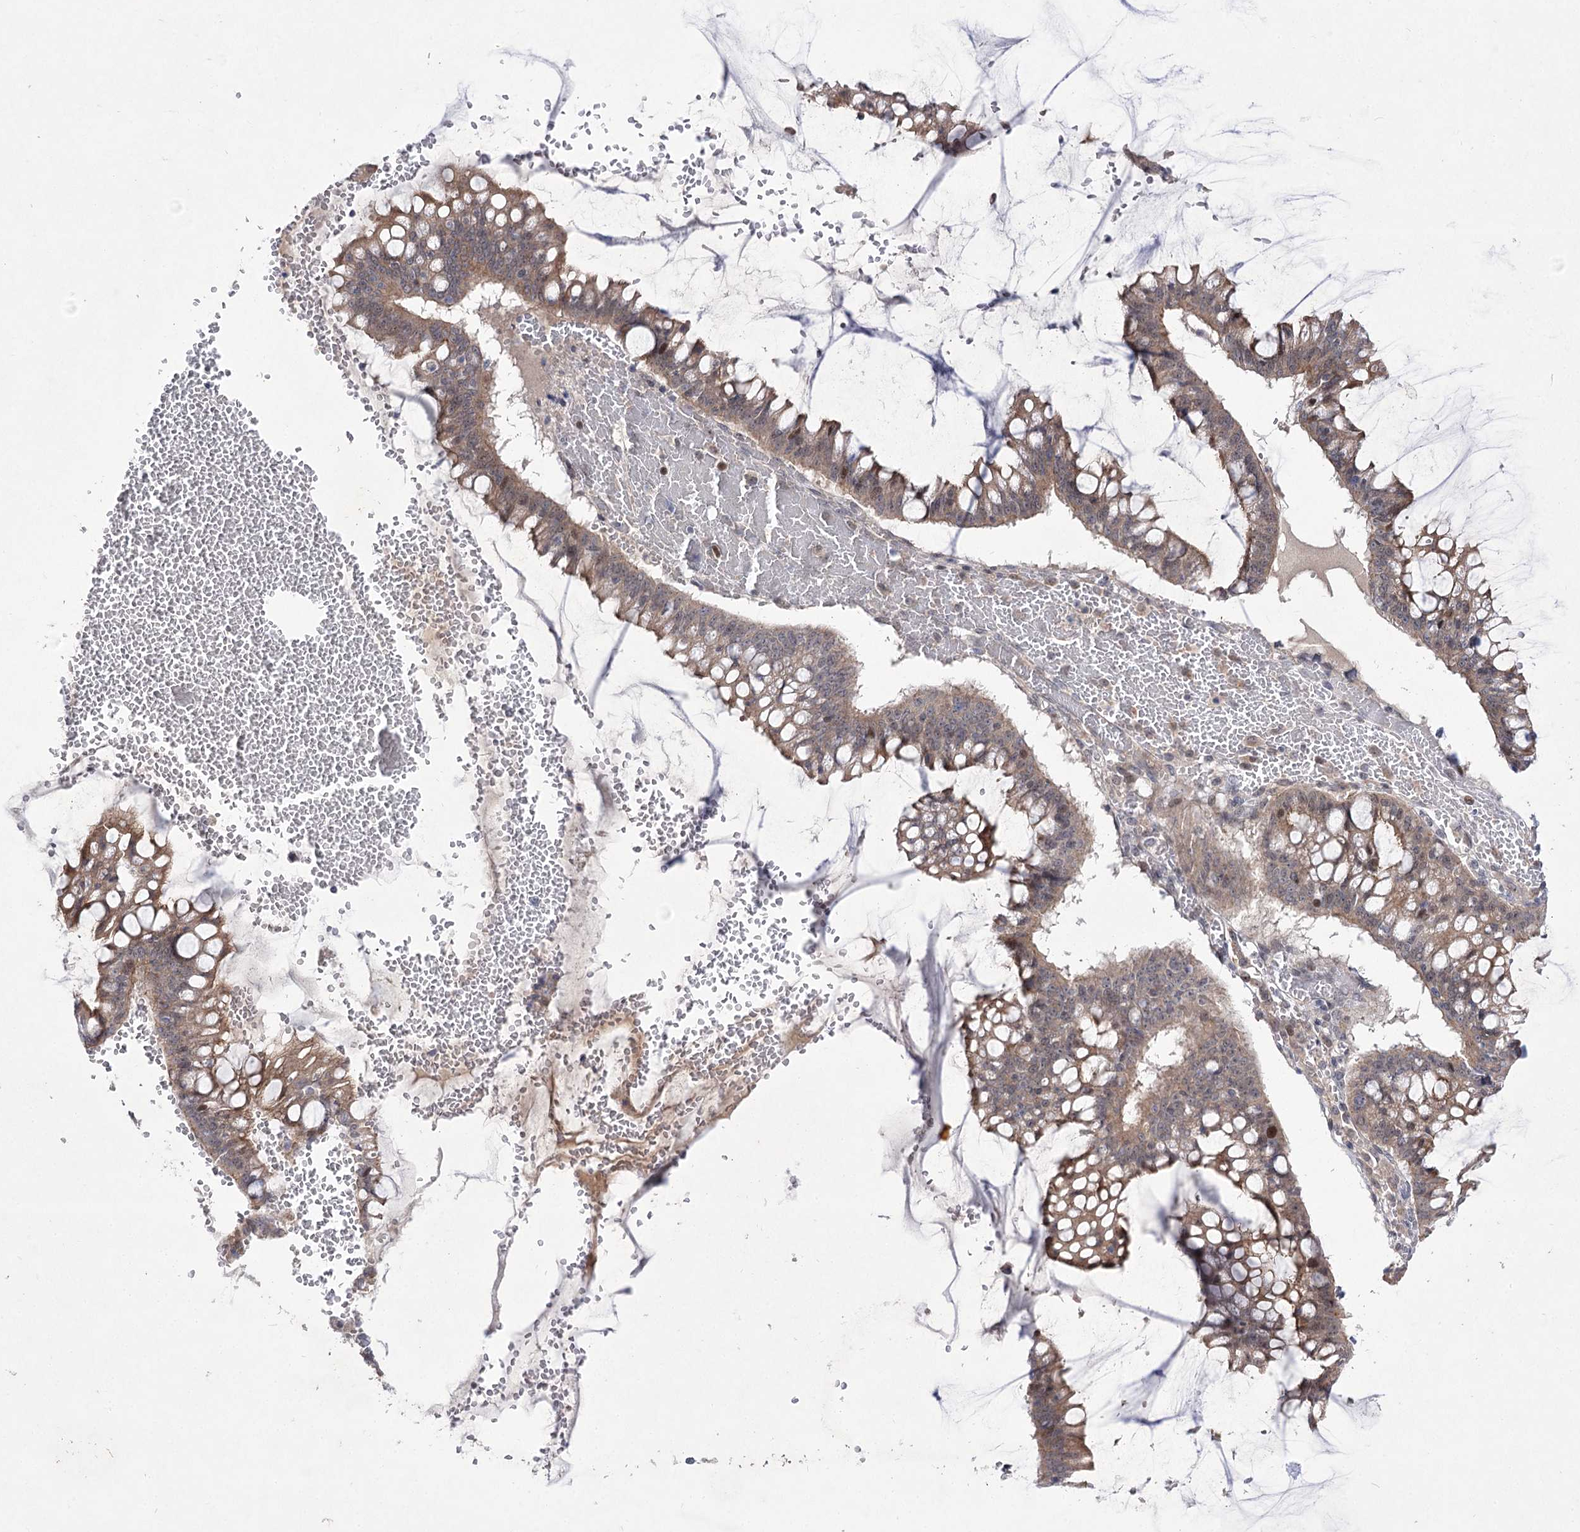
{"staining": {"intensity": "moderate", "quantity": "25%-75%", "location": "cytoplasmic/membranous"}, "tissue": "ovarian cancer", "cell_type": "Tumor cells", "image_type": "cancer", "snomed": [{"axis": "morphology", "description": "Cystadenocarcinoma, mucinous, NOS"}, {"axis": "topography", "description": "Ovary"}], "caption": "Immunohistochemical staining of ovarian mucinous cystadenocarcinoma shows moderate cytoplasmic/membranous protein staining in about 25%-75% of tumor cells. The protein is shown in brown color, while the nuclei are stained blue.", "gene": "ARHGAP32", "patient": {"sex": "female", "age": 73}}